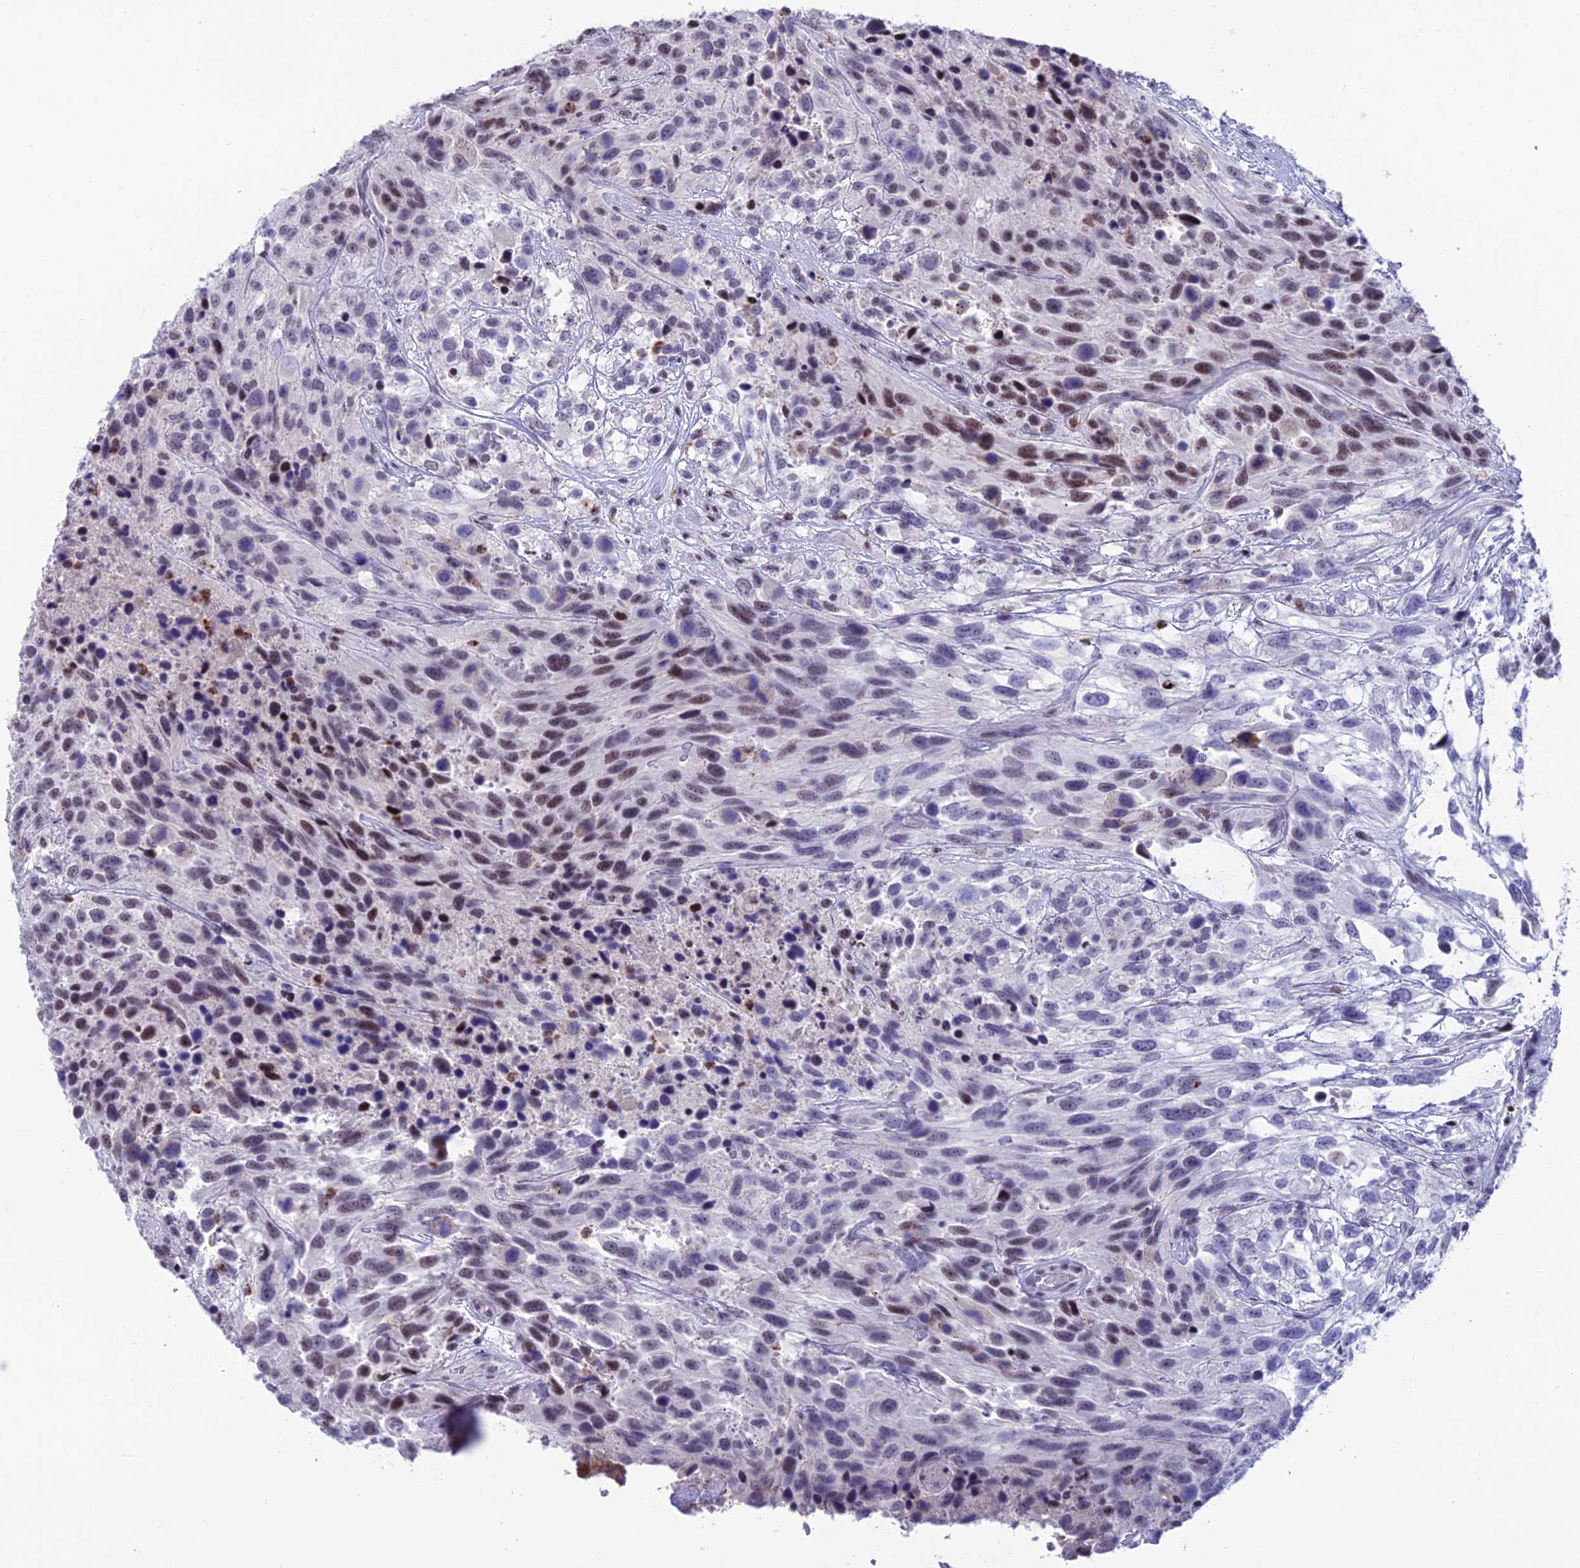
{"staining": {"intensity": "moderate", "quantity": "<25%", "location": "nuclear"}, "tissue": "urothelial cancer", "cell_type": "Tumor cells", "image_type": "cancer", "snomed": [{"axis": "morphology", "description": "Urothelial carcinoma, High grade"}, {"axis": "topography", "description": "Urinary bladder"}], "caption": "Immunohistochemistry staining of urothelial carcinoma (high-grade), which reveals low levels of moderate nuclear staining in about <25% of tumor cells indicating moderate nuclear protein positivity. The staining was performed using DAB (3,3'-diaminobenzidine) (brown) for protein detection and nuclei were counterstained in hematoxylin (blue).", "gene": "MFSD2B", "patient": {"sex": "female", "age": 70}}